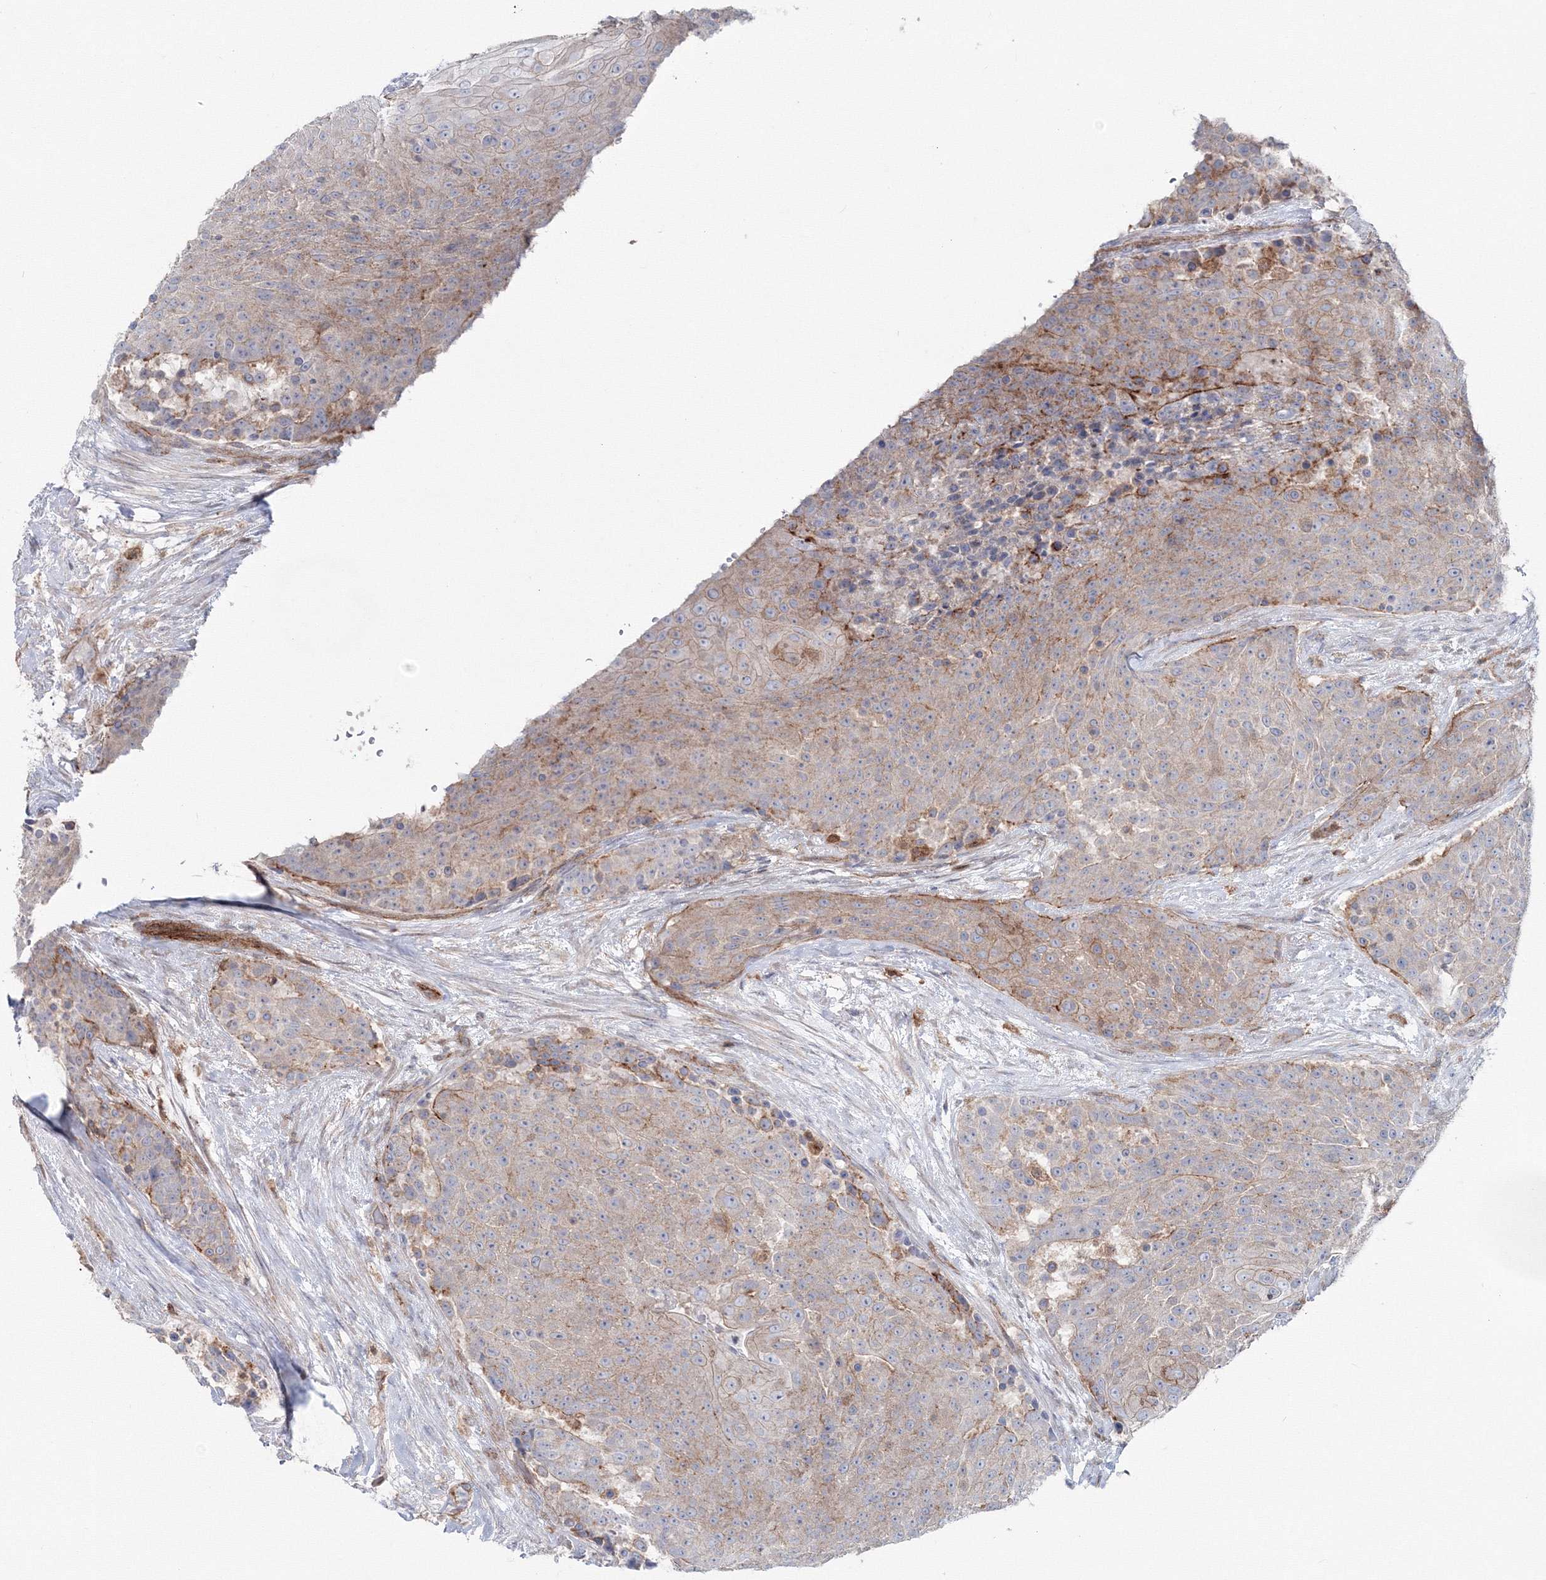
{"staining": {"intensity": "weak", "quantity": "25%-75%", "location": "cytoplasmic/membranous"}, "tissue": "urothelial cancer", "cell_type": "Tumor cells", "image_type": "cancer", "snomed": [{"axis": "morphology", "description": "Urothelial carcinoma, High grade"}, {"axis": "topography", "description": "Urinary bladder"}], "caption": "The immunohistochemical stain shows weak cytoplasmic/membranous staining in tumor cells of urothelial cancer tissue.", "gene": "GGA2", "patient": {"sex": "female", "age": 63}}